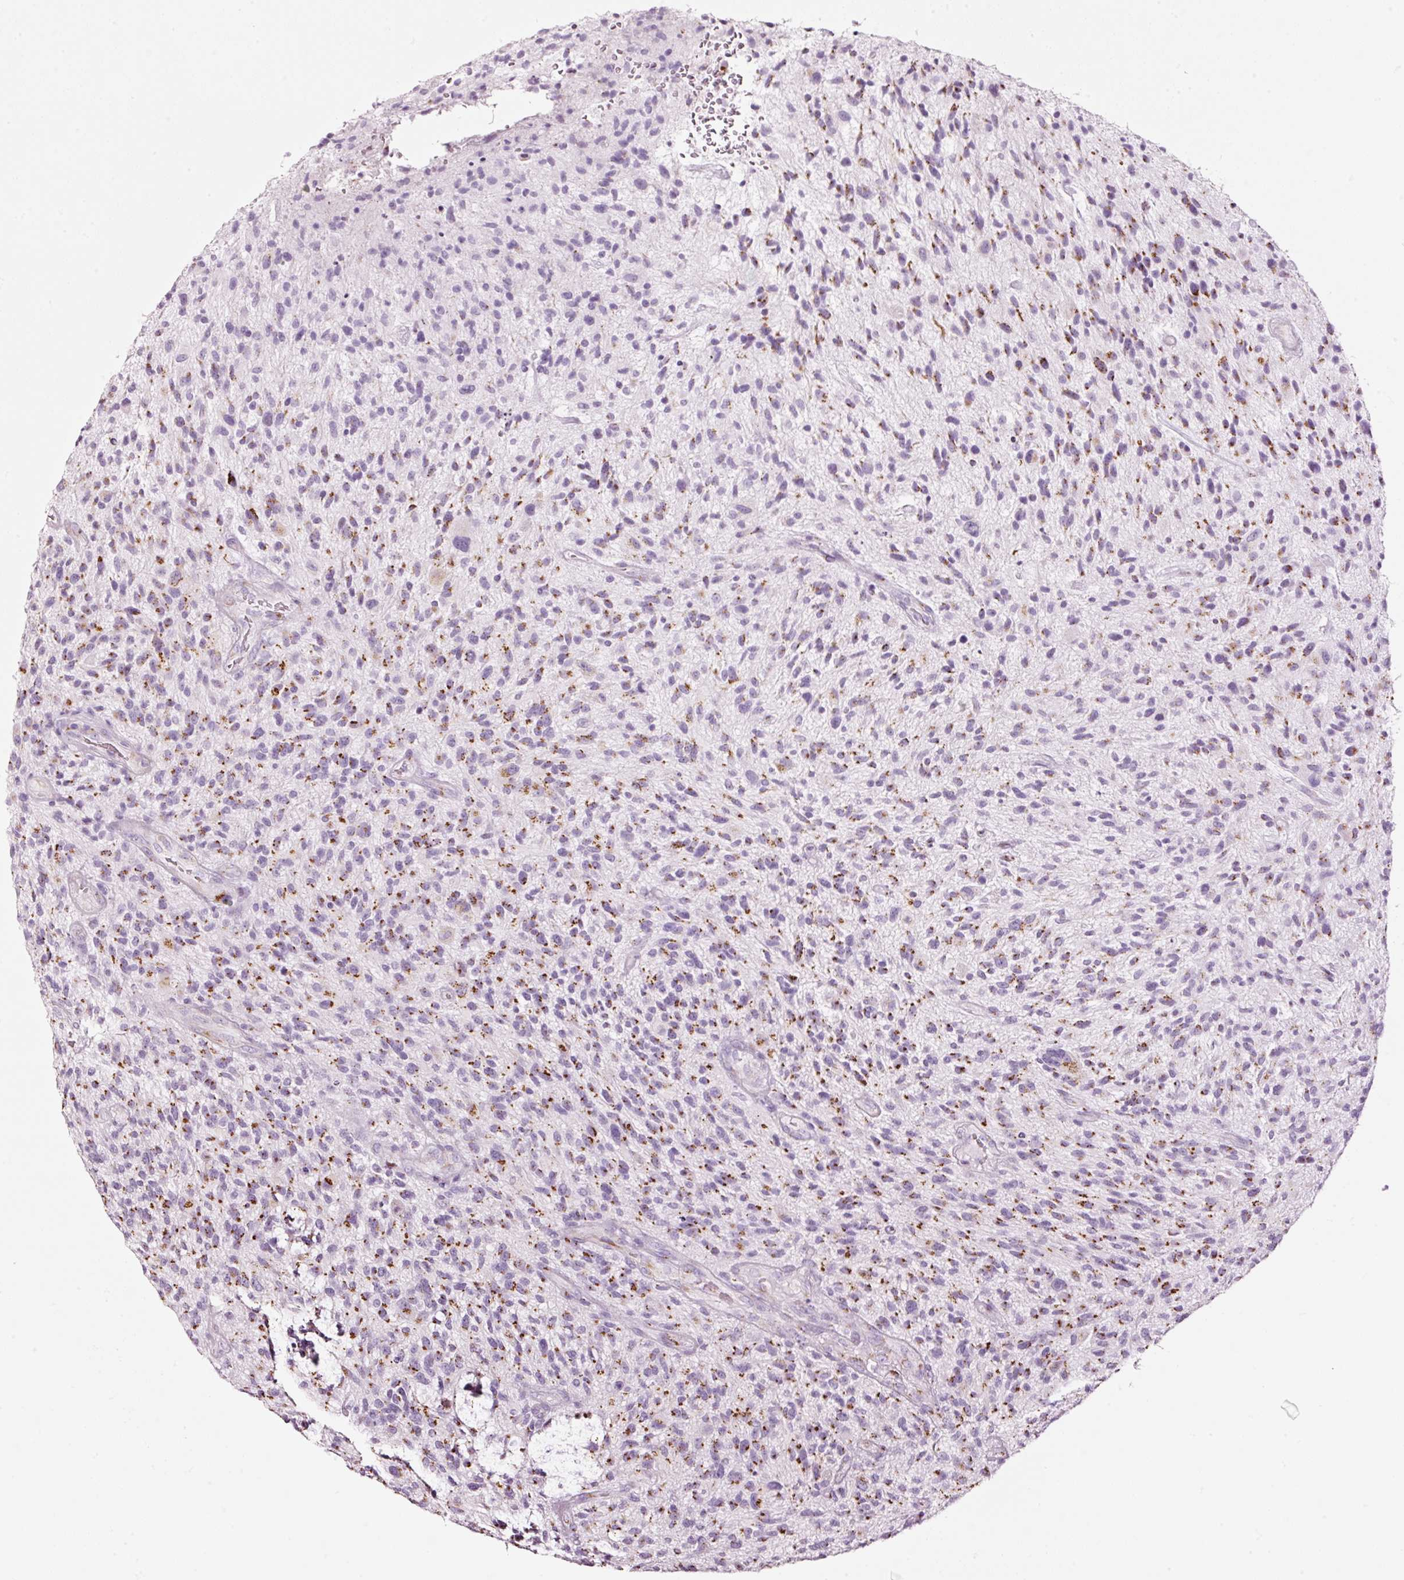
{"staining": {"intensity": "moderate", "quantity": ">75%", "location": "cytoplasmic/membranous"}, "tissue": "glioma", "cell_type": "Tumor cells", "image_type": "cancer", "snomed": [{"axis": "morphology", "description": "Glioma, malignant, High grade"}, {"axis": "topography", "description": "Brain"}], "caption": "A high-resolution image shows immunohistochemistry (IHC) staining of high-grade glioma (malignant), which shows moderate cytoplasmic/membranous expression in approximately >75% of tumor cells. Using DAB (3,3'-diaminobenzidine) (brown) and hematoxylin (blue) stains, captured at high magnification using brightfield microscopy.", "gene": "SDF4", "patient": {"sex": "male", "age": 47}}